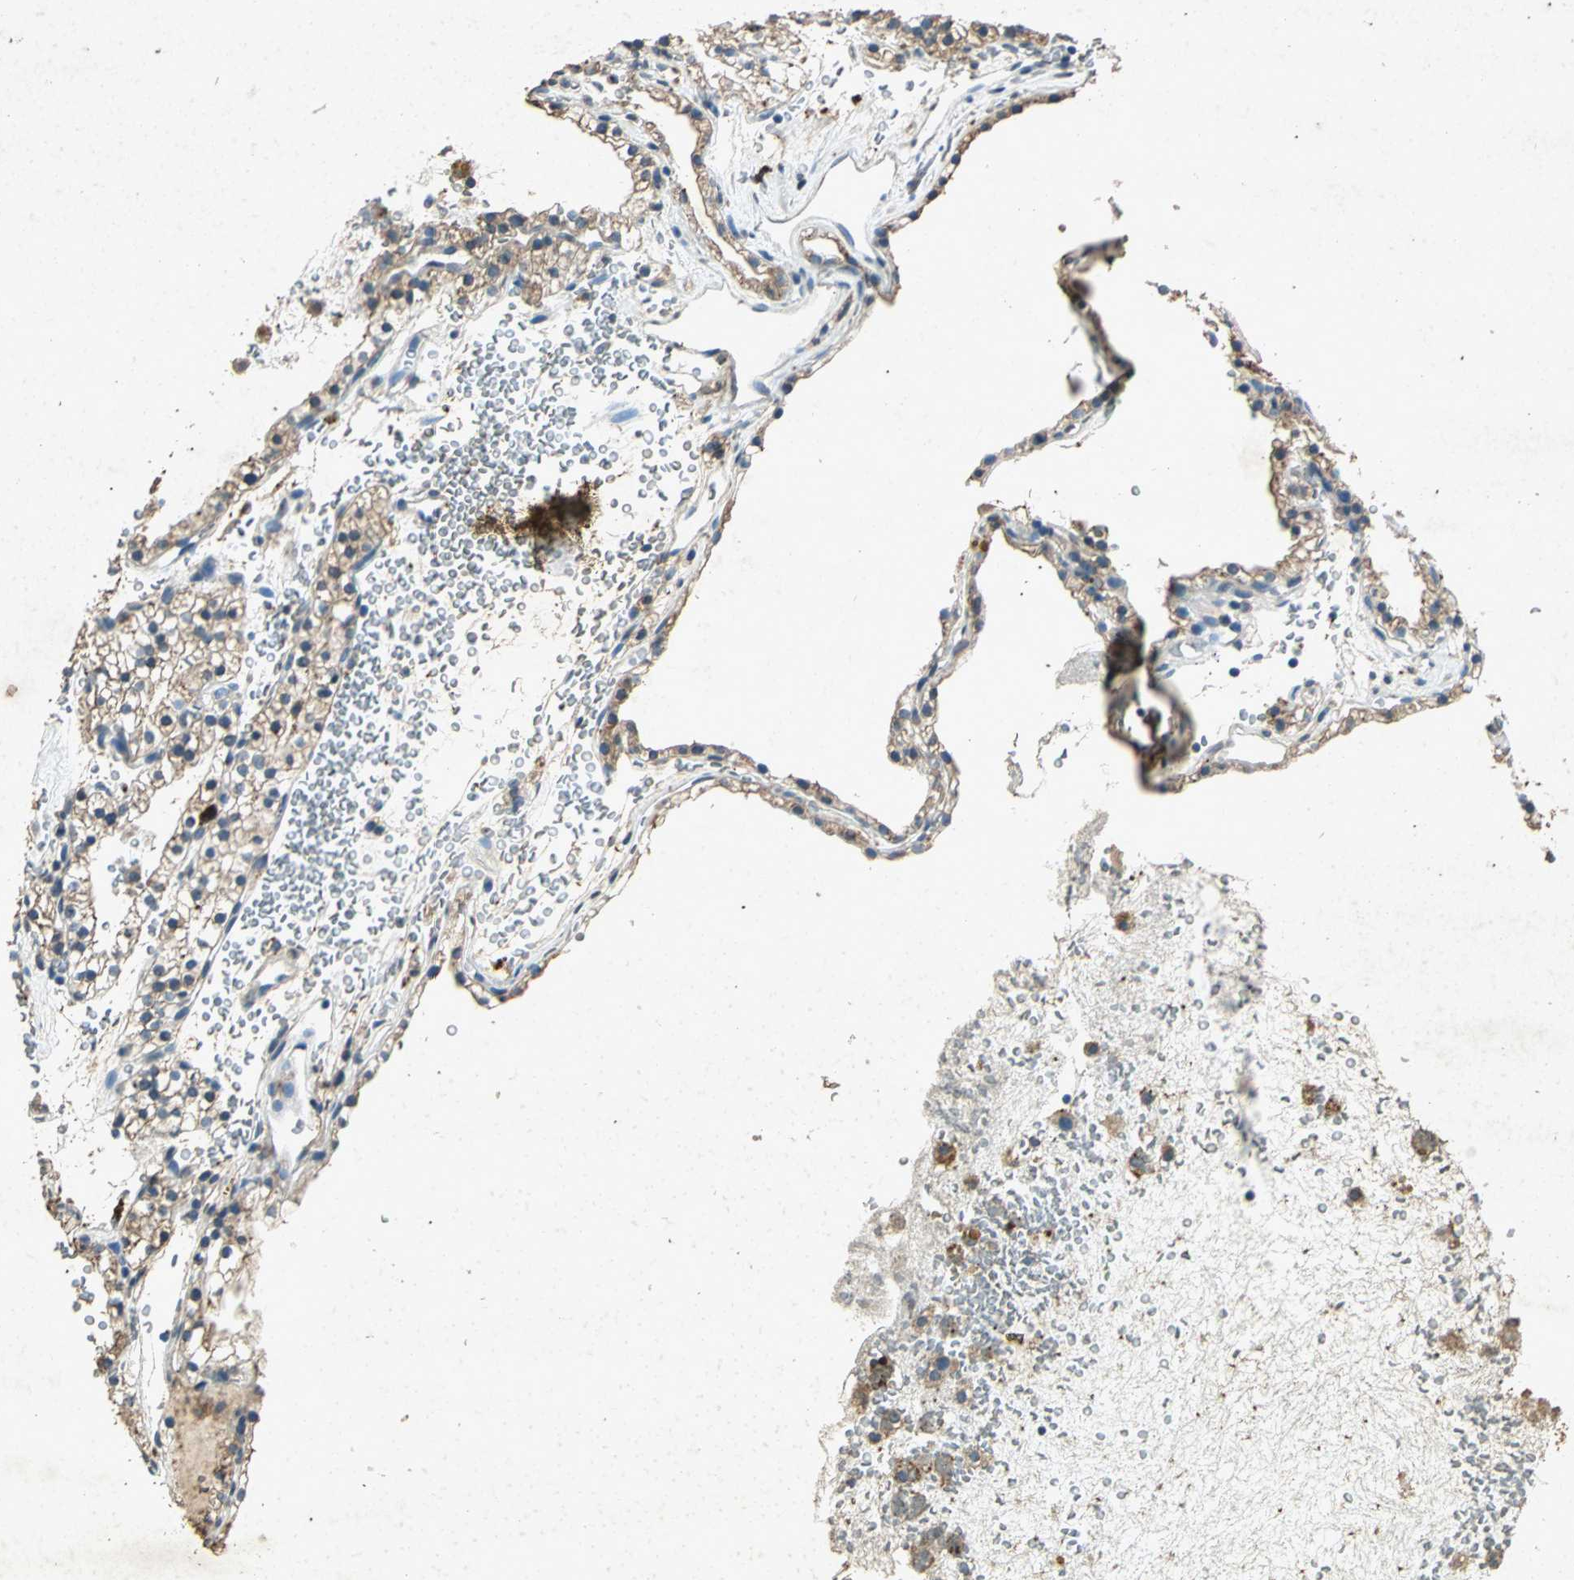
{"staining": {"intensity": "weak", "quantity": "<25%", "location": "cytoplasmic/membranous"}, "tissue": "renal cancer", "cell_type": "Tumor cells", "image_type": "cancer", "snomed": [{"axis": "morphology", "description": "Adenocarcinoma, NOS"}, {"axis": "topography", "description": "Kidney"}], "caption": "An immunohistochemistry image of renal adenocarcinoma is shown. There is no staining in tumor cells of renal adenocarcinoma.", "gene": "PSEN1", "patient": {"sex": "female", "age": 41}}